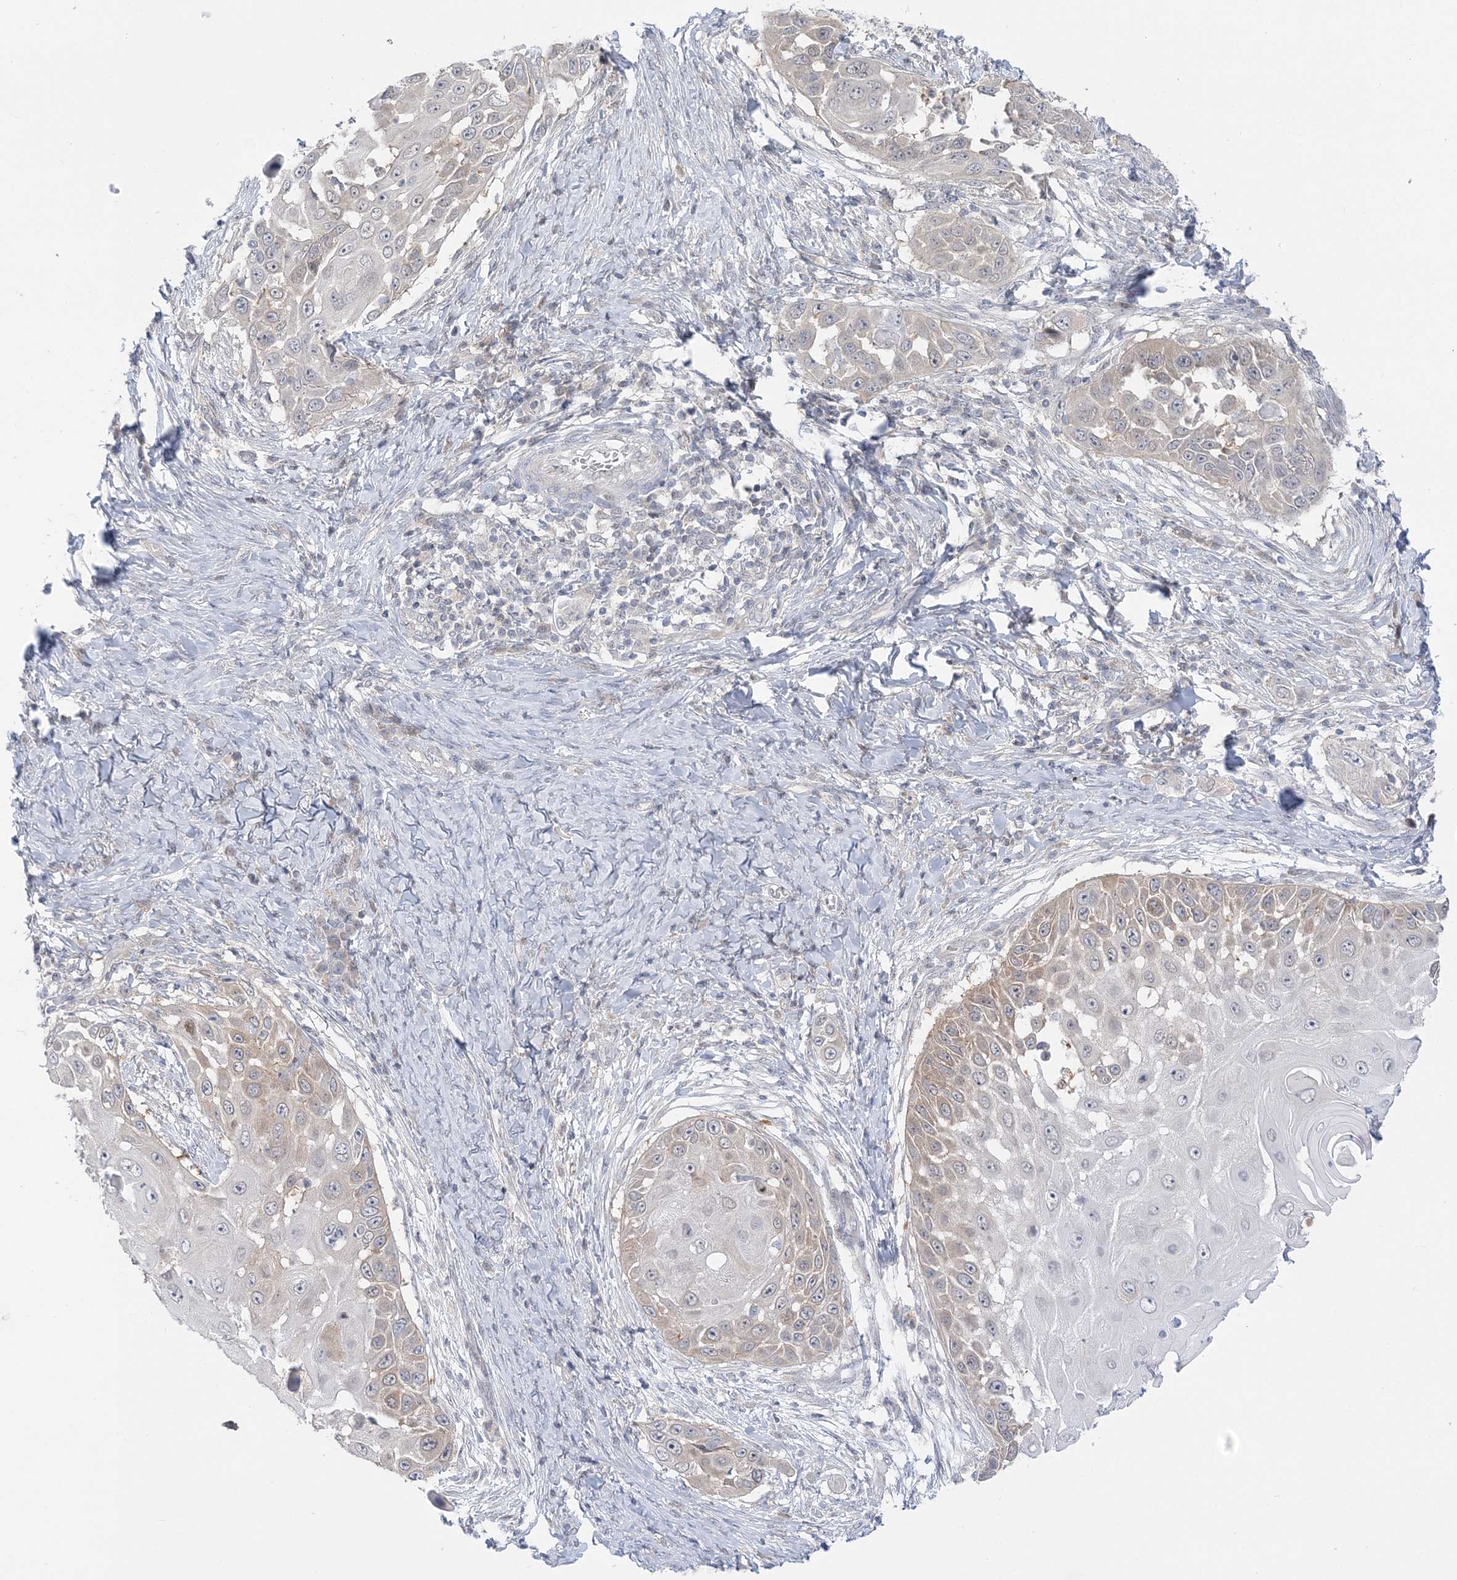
{"staining": {"intensity": "weak", "quantity": "<25%", "location": "cytoplasmic/membranous"}, "tissue": "skin cancer", "cell_type": "Tumor cells", "image_type": "cancer", "snomed": [{"axis": "morphology", "description": "Squamous cell carcinoma, NOS"}, {"axis": "topography", "description": "Skin"}], "caption": "Immunohistochemistry (IHC) of skin cancer reveals no expression in tumor cells.", "gene": "THADA", "patient": {"sex": "female", "age": 44}}